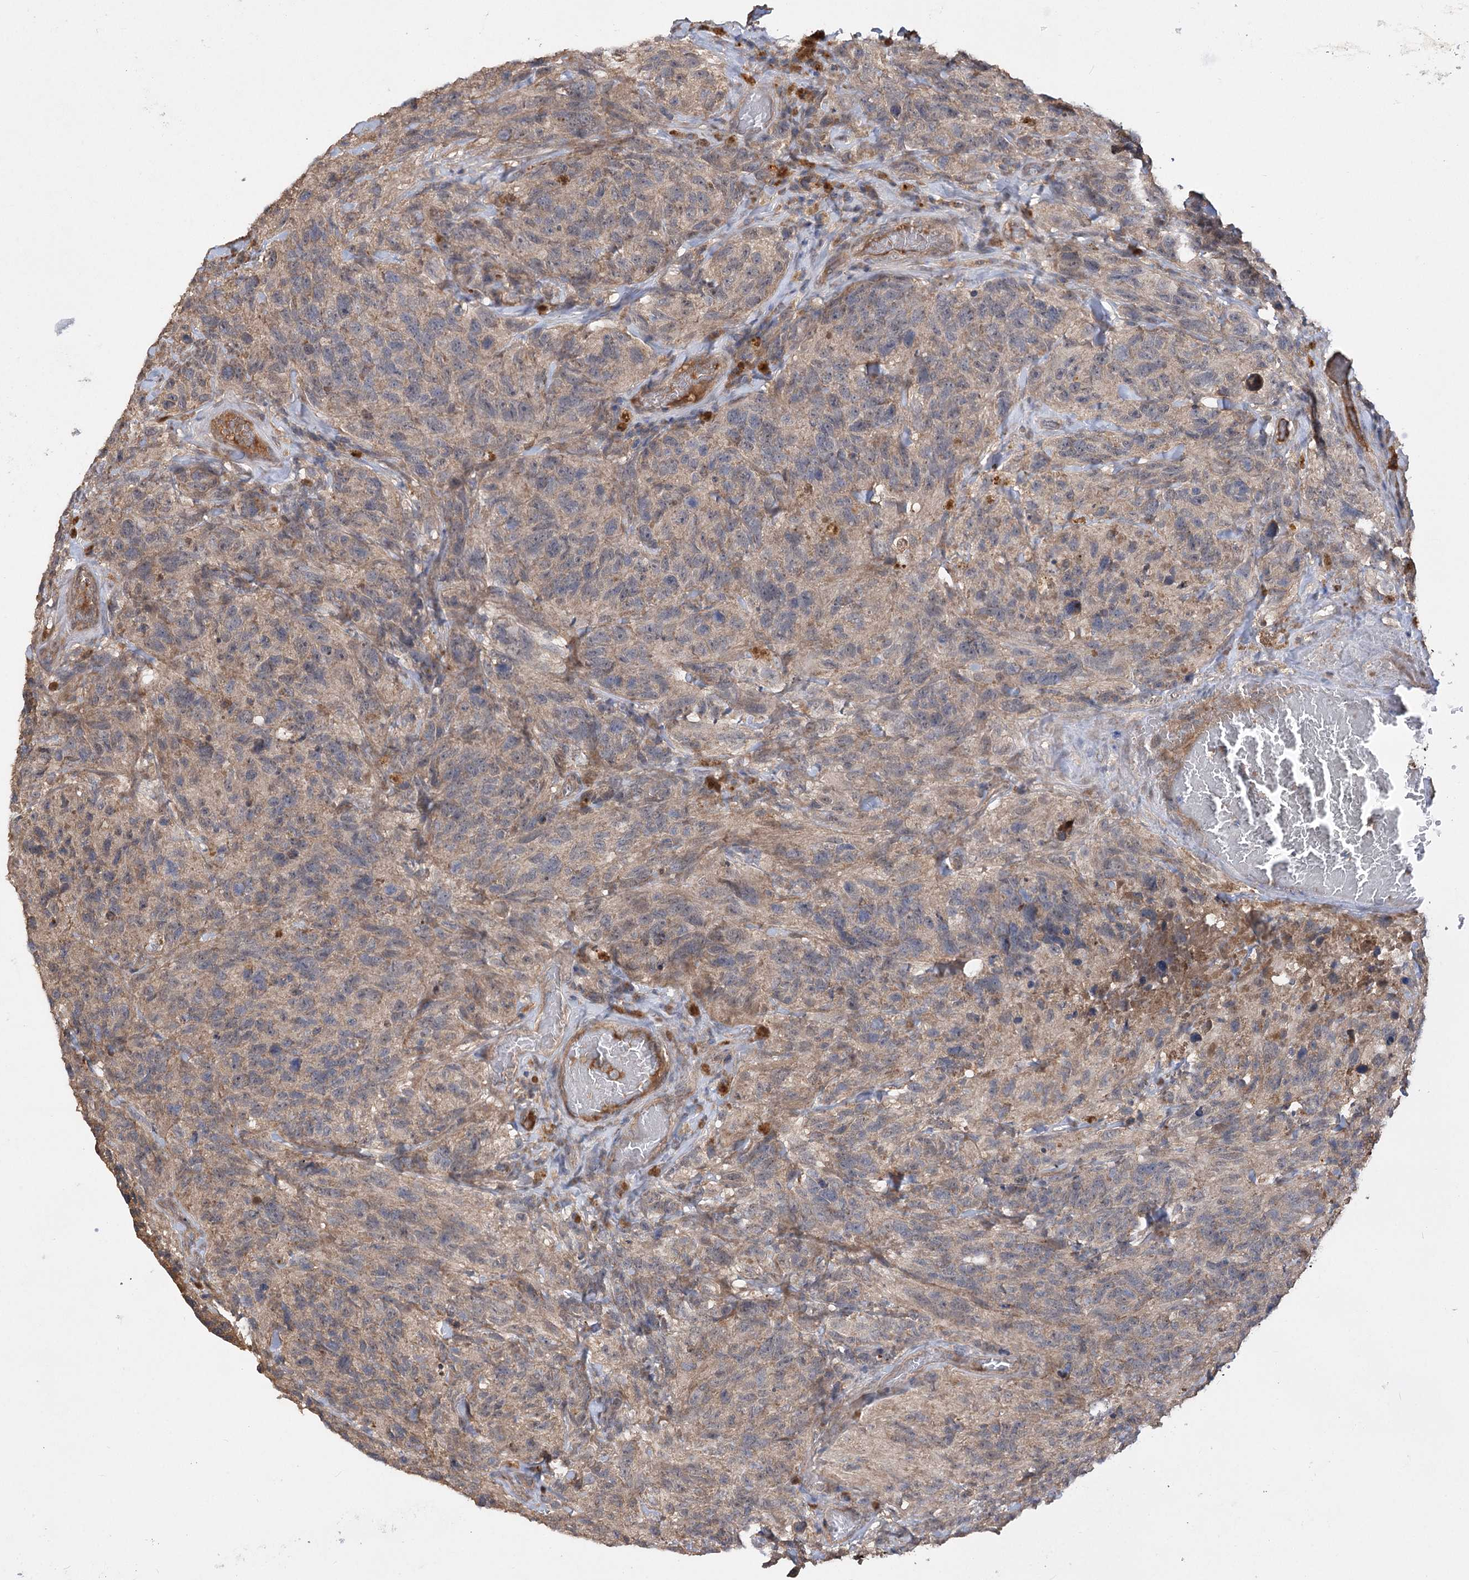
{"staining": {"intensity": "weak", "quantity": "25%-75%", "location": "cytoplasmic/membranous"}, "tissue": "glioma", "cell_type": "Tumor cells", "image_type": "cancer", "snomed": [{"axis": "morphology", "description": "Glioma, malignant, High grade"}, {"axis": "topography", "description": "Brain"}], "caption": "Immunohistochemistry (DAB) staining of human malignant high-grade glioma displays weak cytoplasmic/membranous protein positivity in about 25%-75% of tumor cells. (DAB IHC, brown staining for protein, blue staining for nuclei).", "gene": "TENM2", "patient": {"sex": "male", "age": 69}}